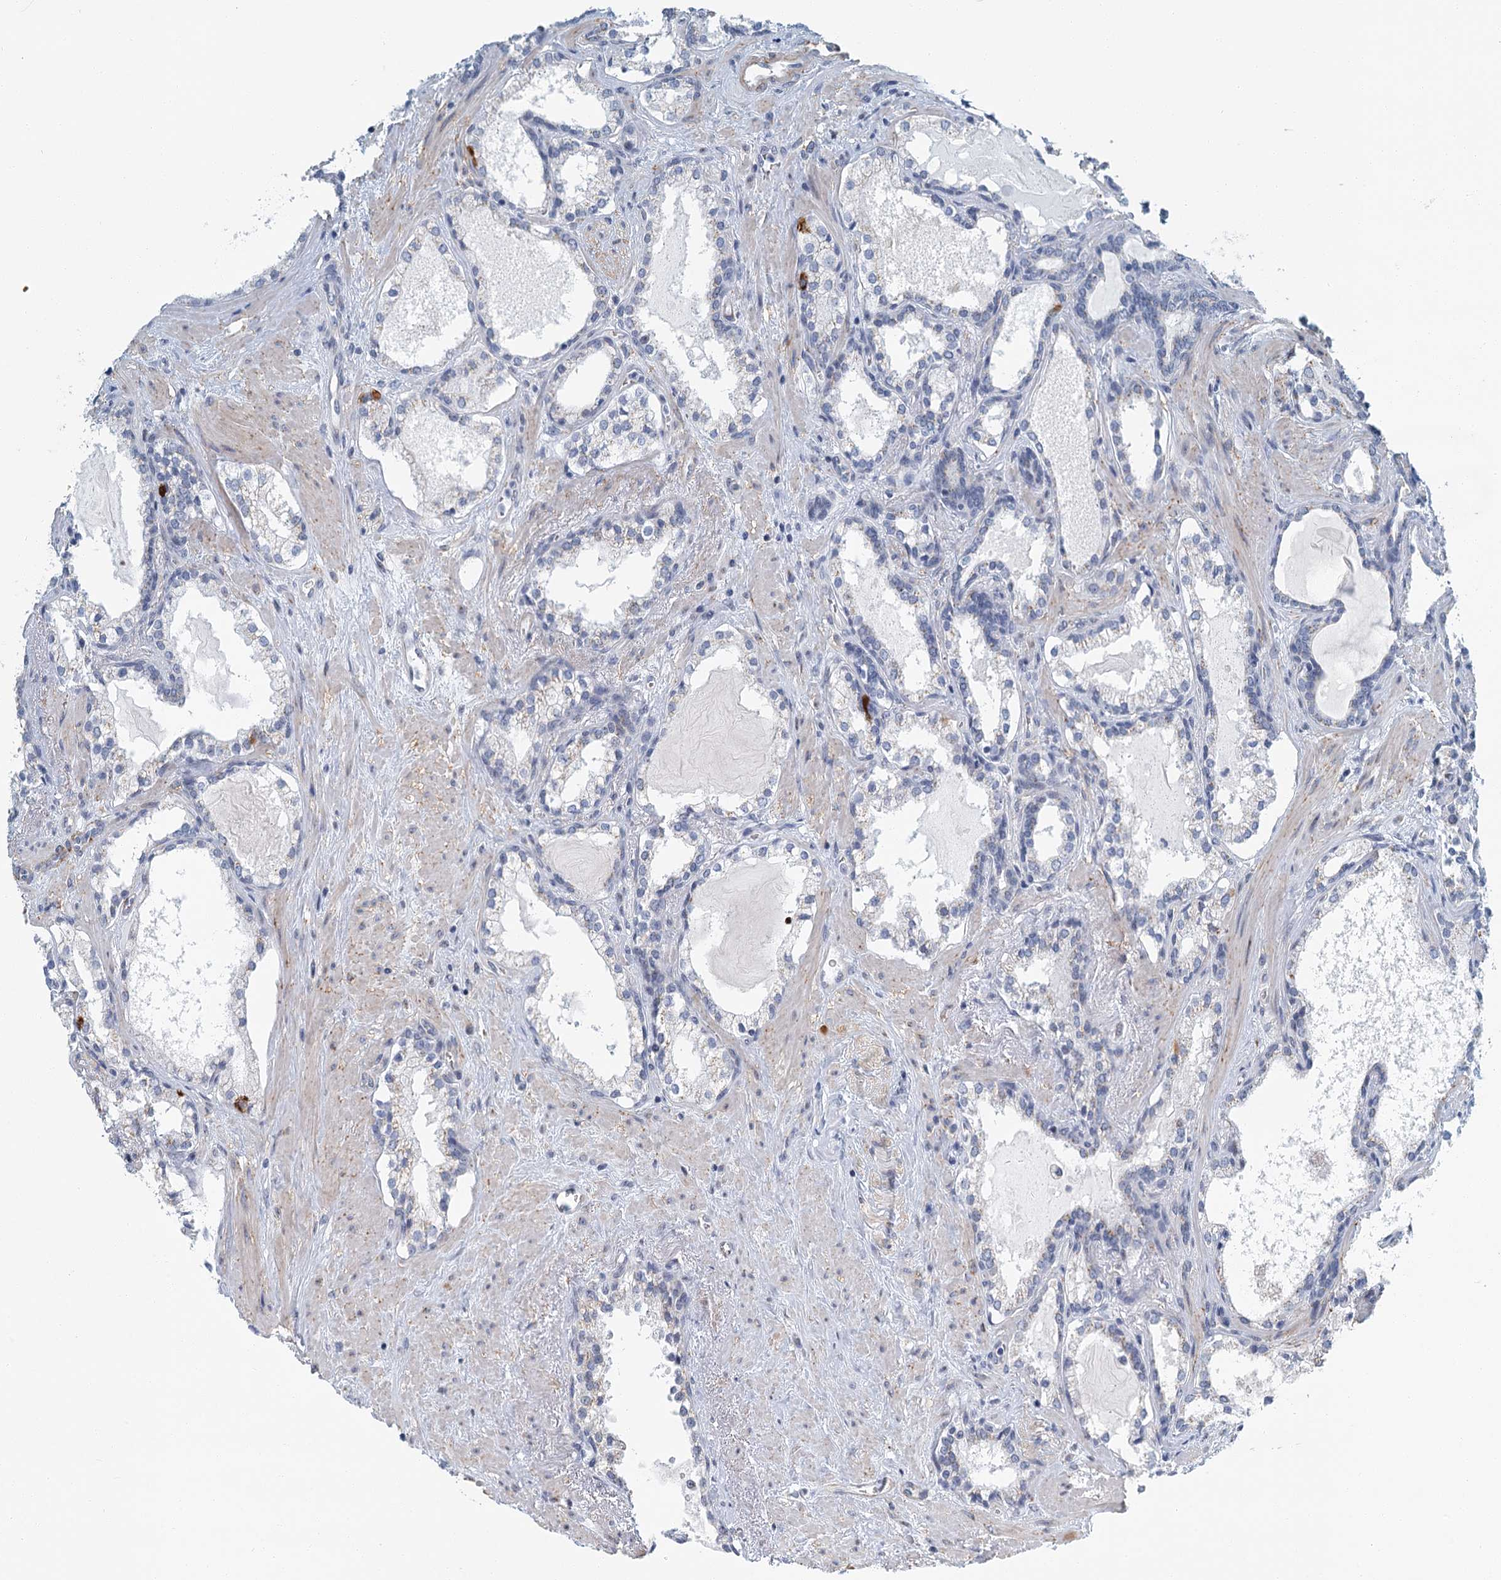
{"staining": {"intensity": "negative", "quantity": "none", "location": "none"}, "tissue": "prostate cancer", "cell_type": "Tumor cells", "image_type": "cancer", "snomed": [{"axis": "morphology", "description": "Adenocarcinoma, High grade"}, {"axis": "topography", "description": "Prostate"}], "caption": "Protein analysis of adenocarcinoma (high-grade) (prostate) demonstrates no significant expression in tumor cells.", "gene": "ZNF527", "patient": {"sex": "male", "age": 58}}